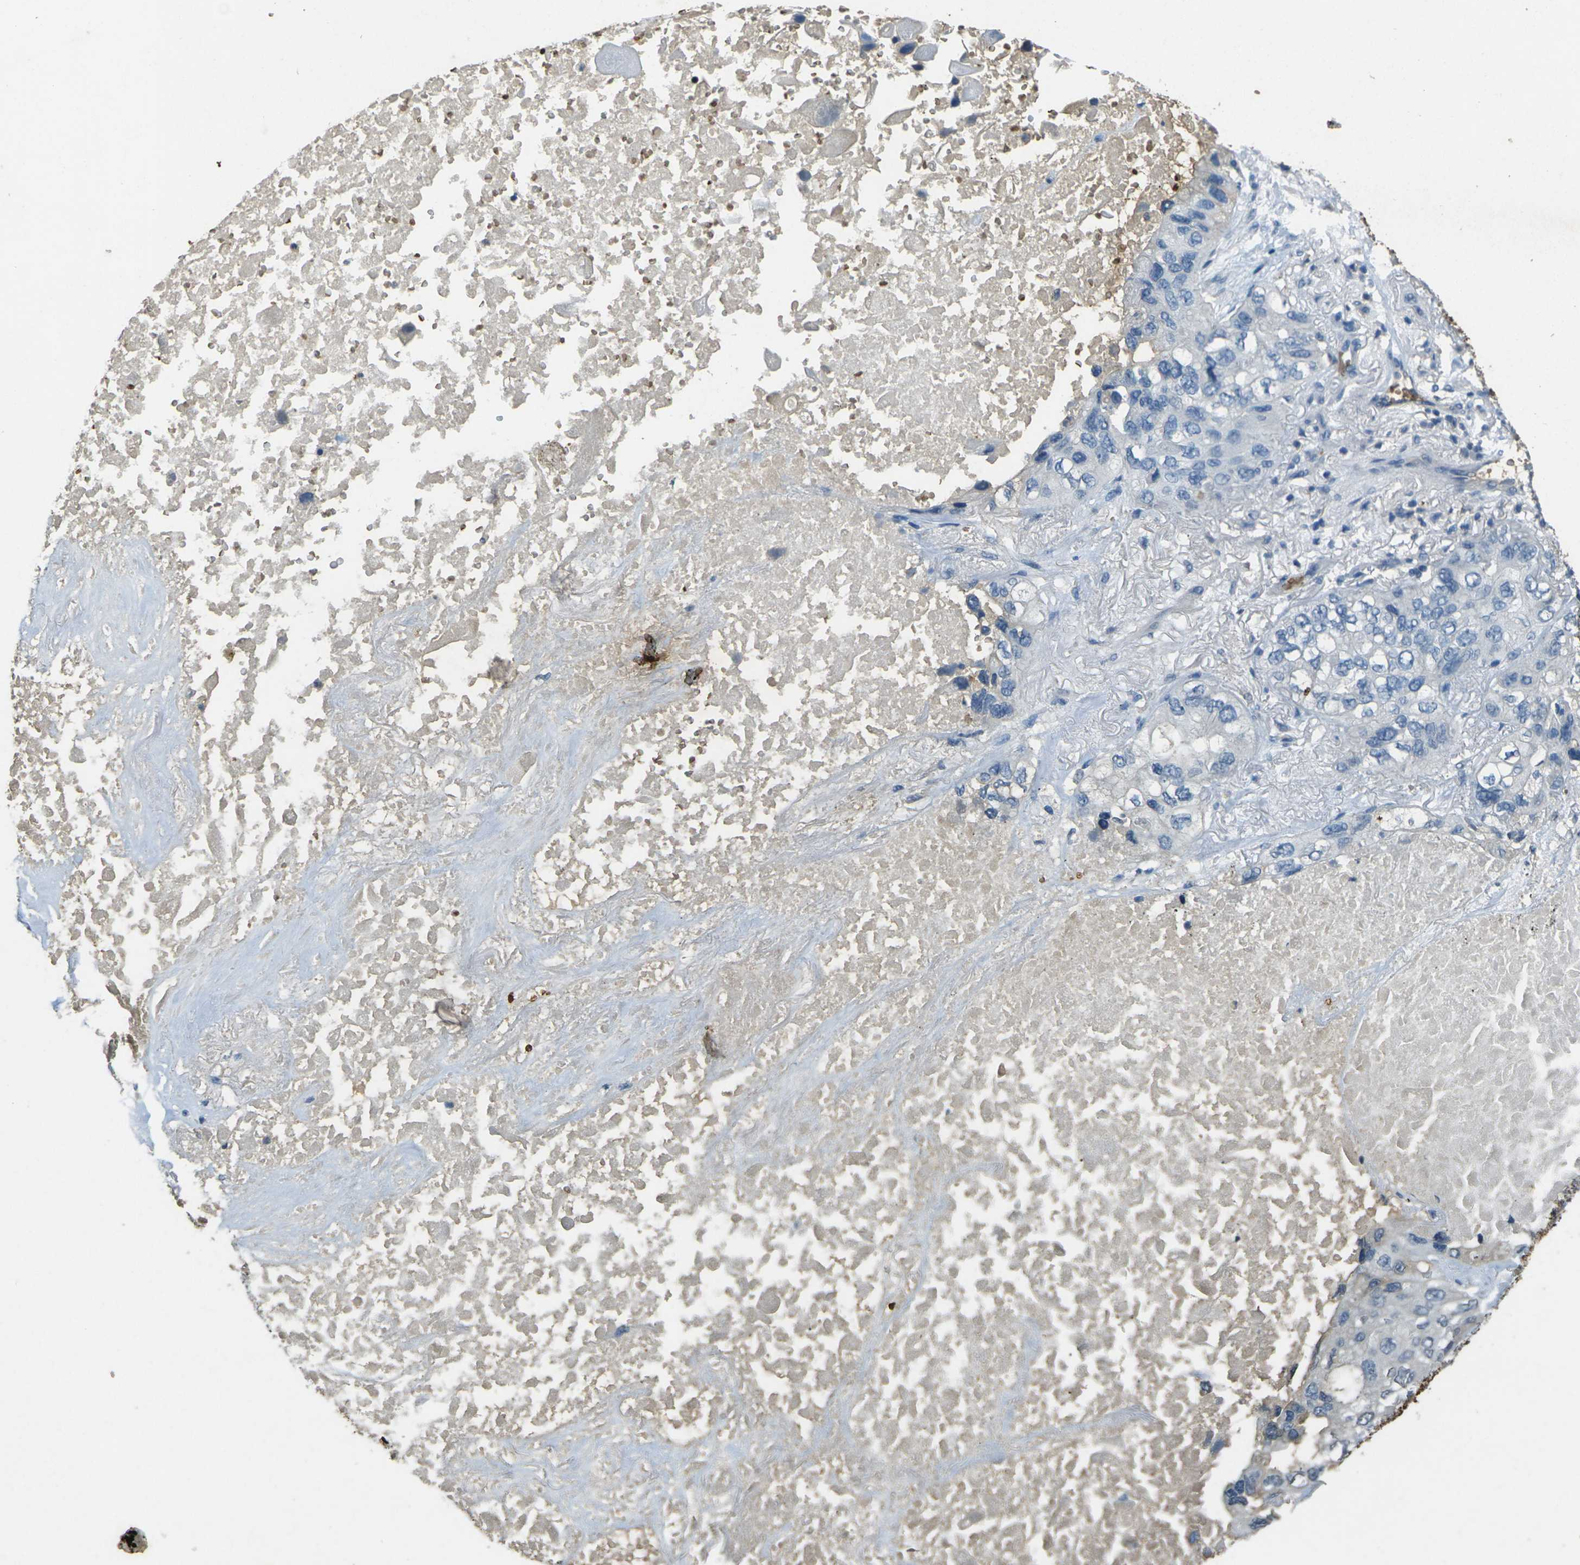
{"staining": {"intensity": "negative", "quantity": "none", "location": "none"}, "tissue": "lung cancer", "cell_type": "Tumor cells", "image_type": "cancer", "snomed": [{"axis": "morphology", "description": "Squamous cell carcinoma, NOS"}, {"axis": "topography", "description": "Lung"}], "caption": "A photomicrograph of human squamous cell carcinoma (lung) is negative for staining in tumor cells. (DAB immunohistochemistry (IHC) with hematoxylin counter stain).", "gene": "HBB", "patient": {"sex": "female", "age": 73}}